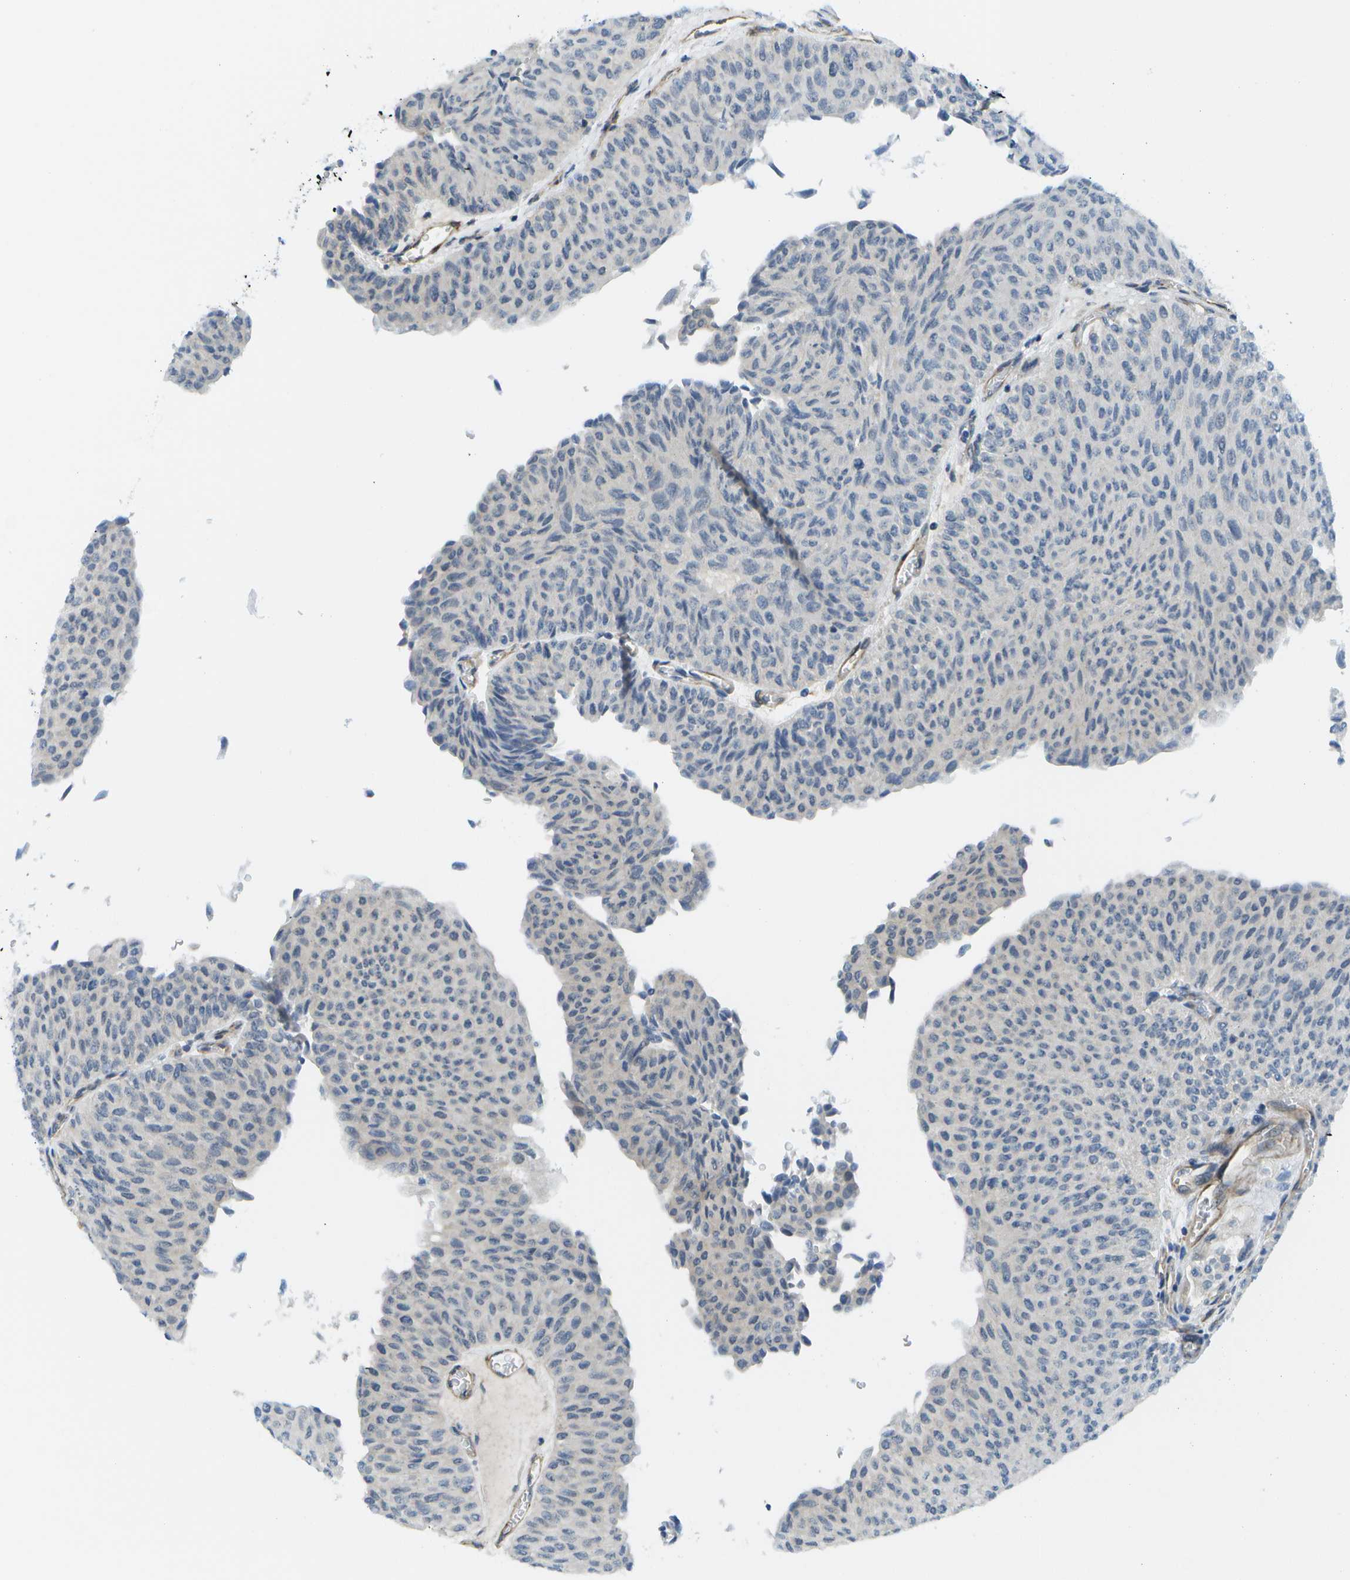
{"staining": {"intensity": "negative", "quantity": "none", "location": "none"}, "tissue": "urothelial cancer", "cell_type": "Tumor cells", "image_type": "cancer", "snomed": [{"axis": "morphology", "description": "Urothelial carcinoma, Low grade"}, {"axis": "topography", "description": "Urinary bladder"}], "caption": "Tumor cells are negative for brown protein staining in urothelial cancer.", "gene": "KIAA0040", "patient": {"sex": "male", "age": 78}}